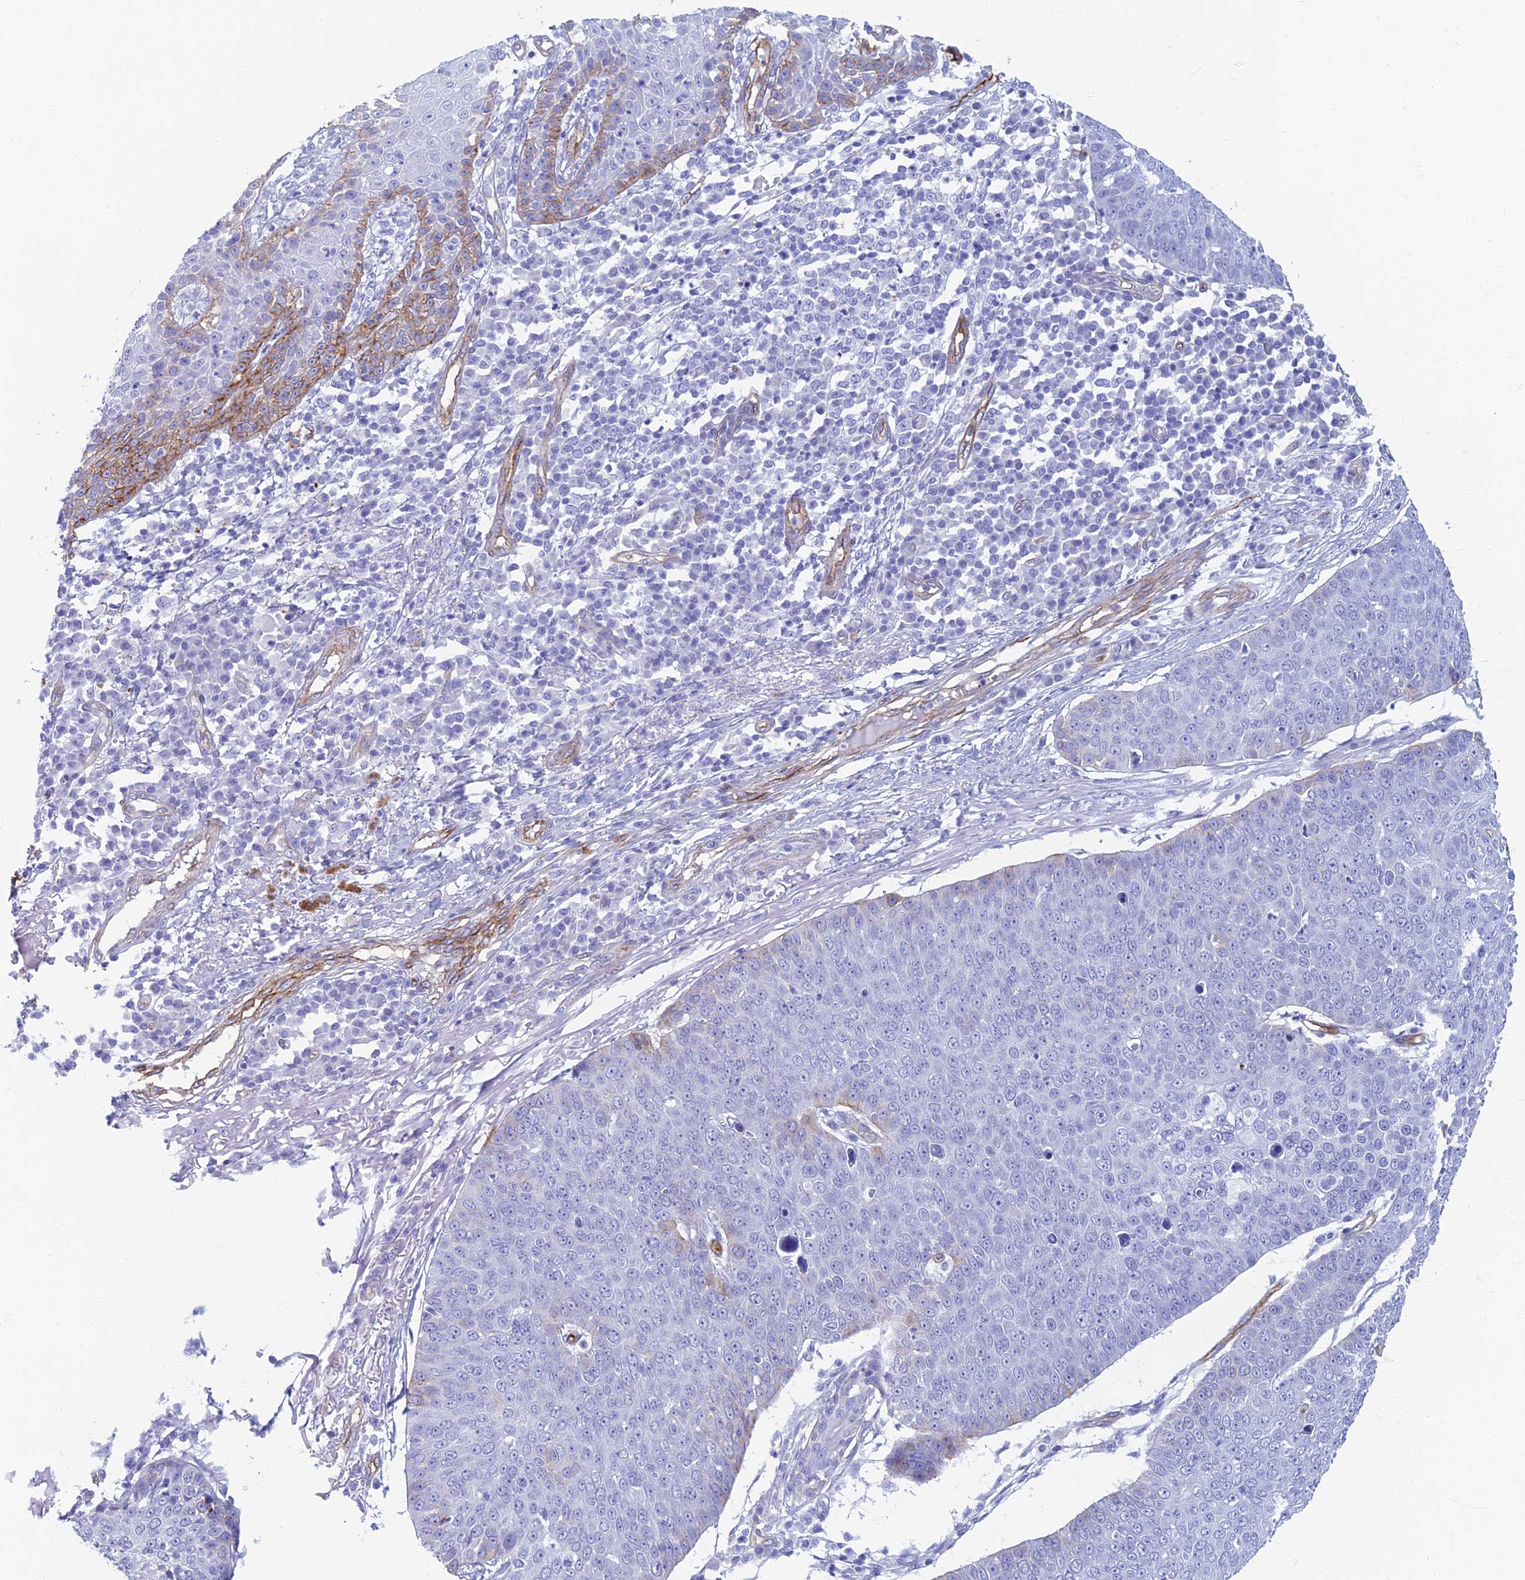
{"staining": {"intensity": "negative", "quantity": "none", "location": "none"}, "tissue": "skin cancer", "cell_type": "Tumor cells", "image_type": "cancer", "snomed": [{"axis": "morphology", "description": "Squamous cell carcinoma, NOS"}, {"axis": "topography", "description": "Skin"}], "caption": "Protein analysis of skin squamous cell carcinoma exhibits no significant staining in tumor cells.", "gene": "ETFRF1", "patient": {"sex": "male", "age": 71}}